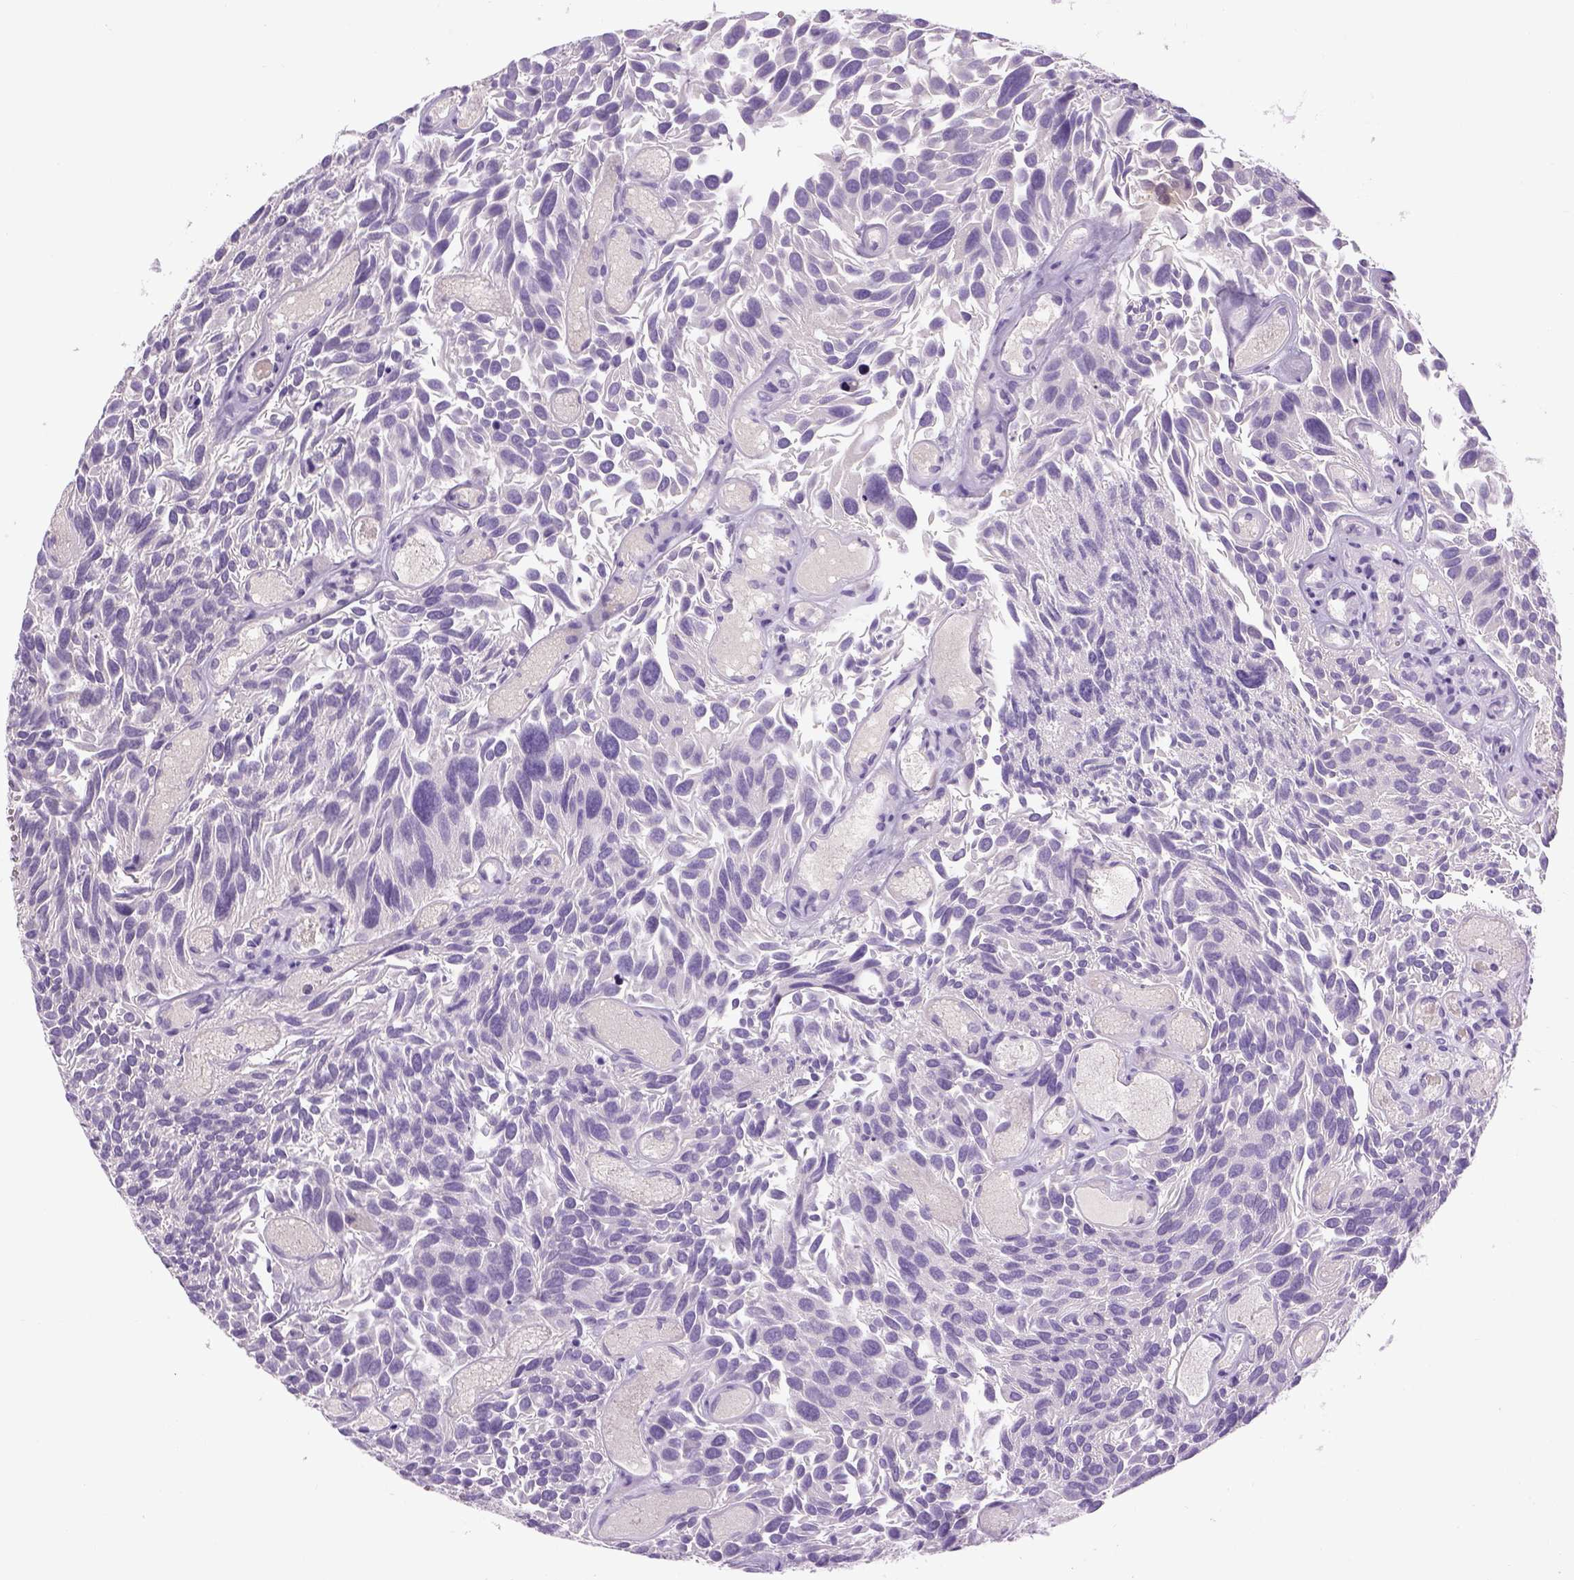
{"staining": {"intensity": "negative", "quantity": "none", "location": "none"}, "tissue": "urothelial cancer", "cell_type": "Tumor cells", "image_type": "cancer", "snomed": [{"axis": "morphology", "description": "Urothelial carcinoma, Low grade"}, {"axis": "topography", "description": "Urinary bladder"}], "caption": "Tumor cells are negative for protein expression in human urothelial carcinoma (low-grade). The staining is performed using DAB brown chromogen with nuclei counter-stained in using hematoxylin.", "gene": "DBH", "patient": {"sex": "female", "age": 69}}